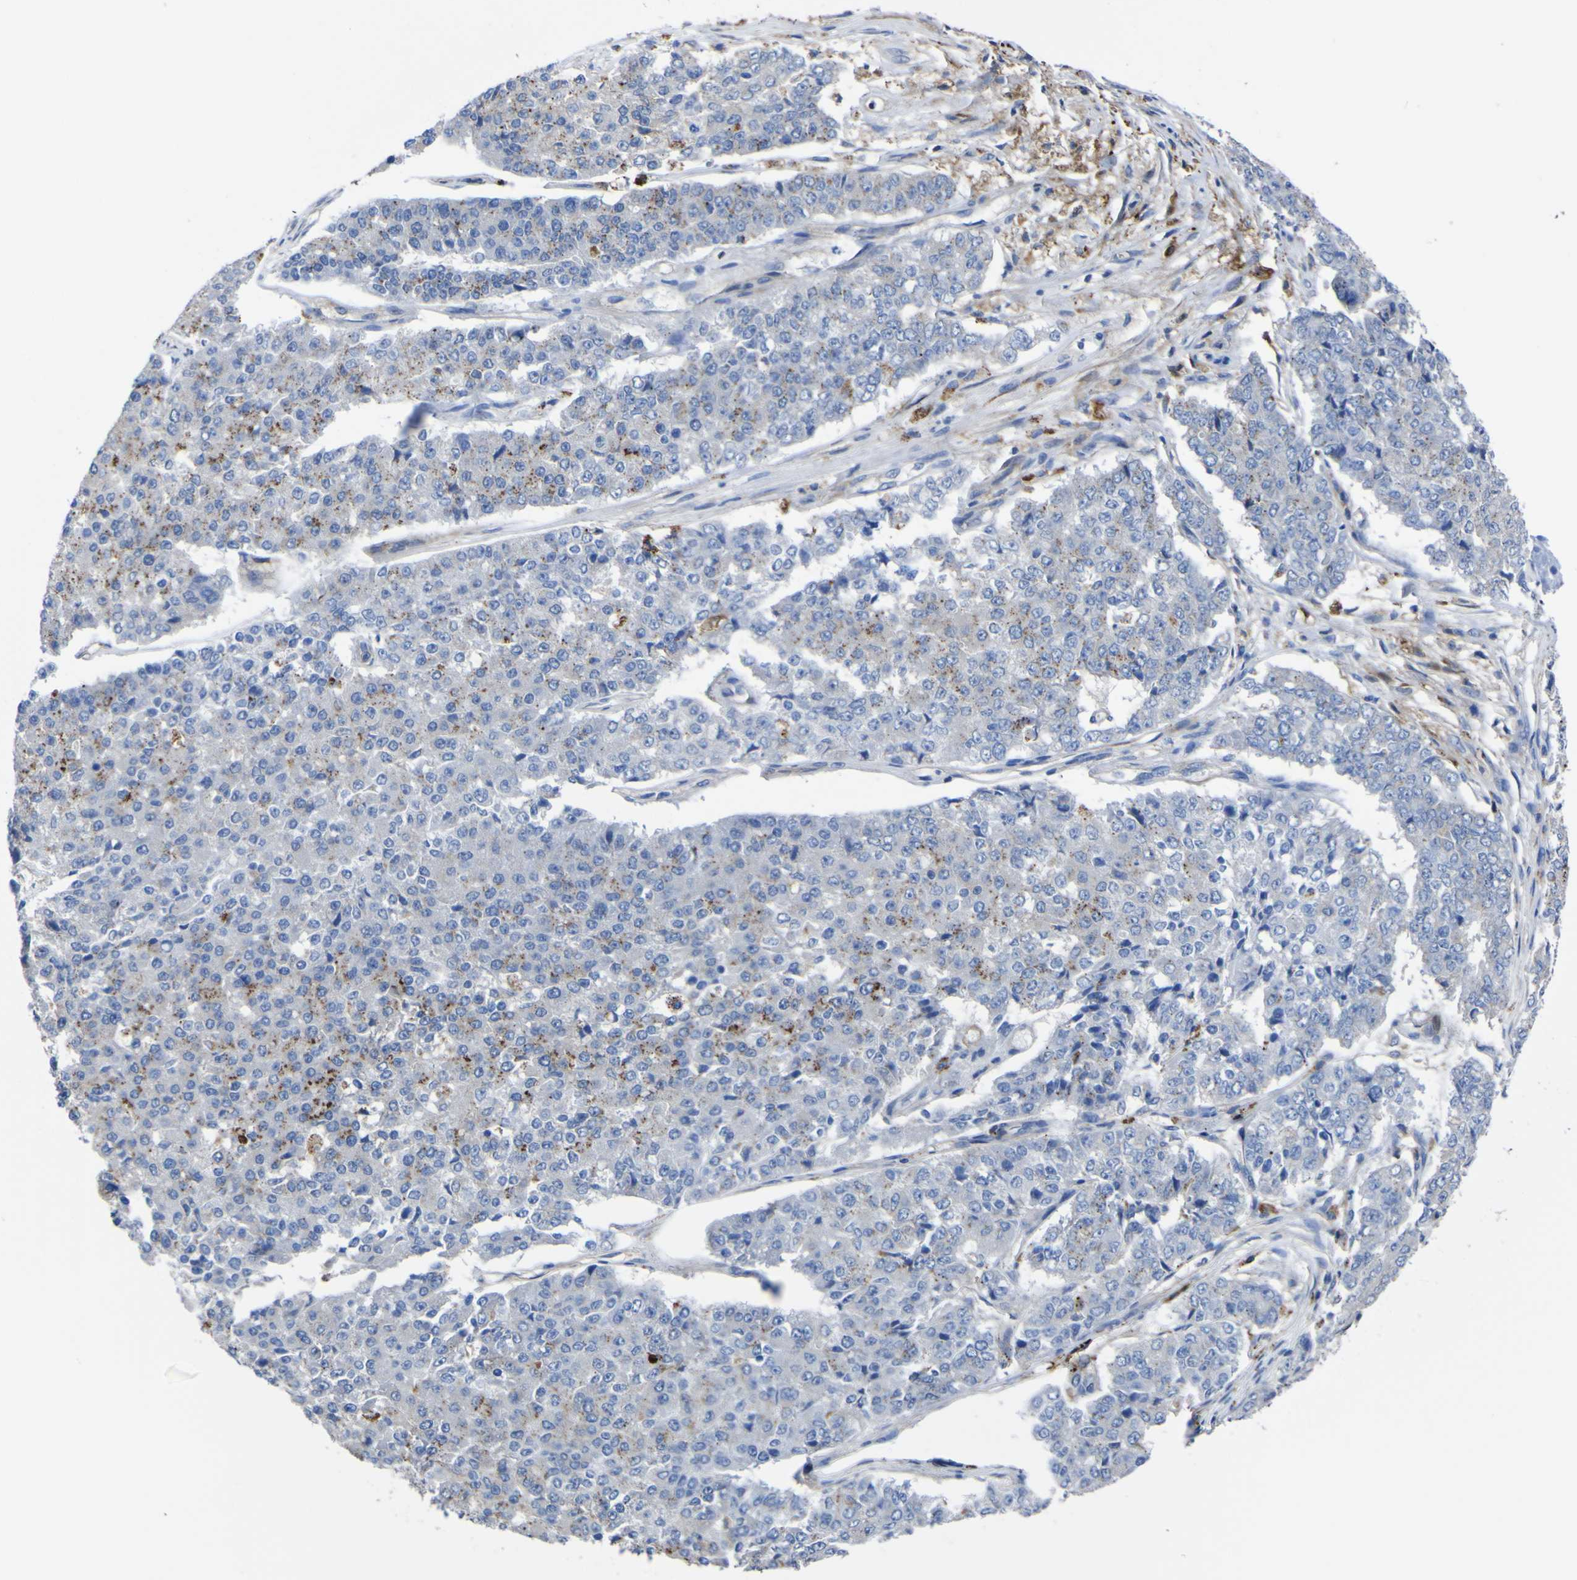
{"staining": {"intensity": "moderate", "quantity": "25%-75%", "location": "cytoplasmic/membranous"}, "tissue": "pancreatic cancer", "cell_type": "Tumor cells", "image_type": "cancer", "snomed": [{"axis": "morphology", "description": "Adenocarcinoma, NOS"}, {"axis": "topography", "description": "Pancreas"}], "caption": "Immunohistochemistry (IHC) (DAB (3,3'-diaminobenzidine)) staining of pancreatic cancer (adenocarcinoma) exhibits moderate cytoplasmic/membranous protein positivity in approximately 25%-75% of tumor cells. (brown staining indicates protein expression, while blue staining denotes nuclei).", "gene": "AGO4", "patient": {"sex": "male", "age": 50}}